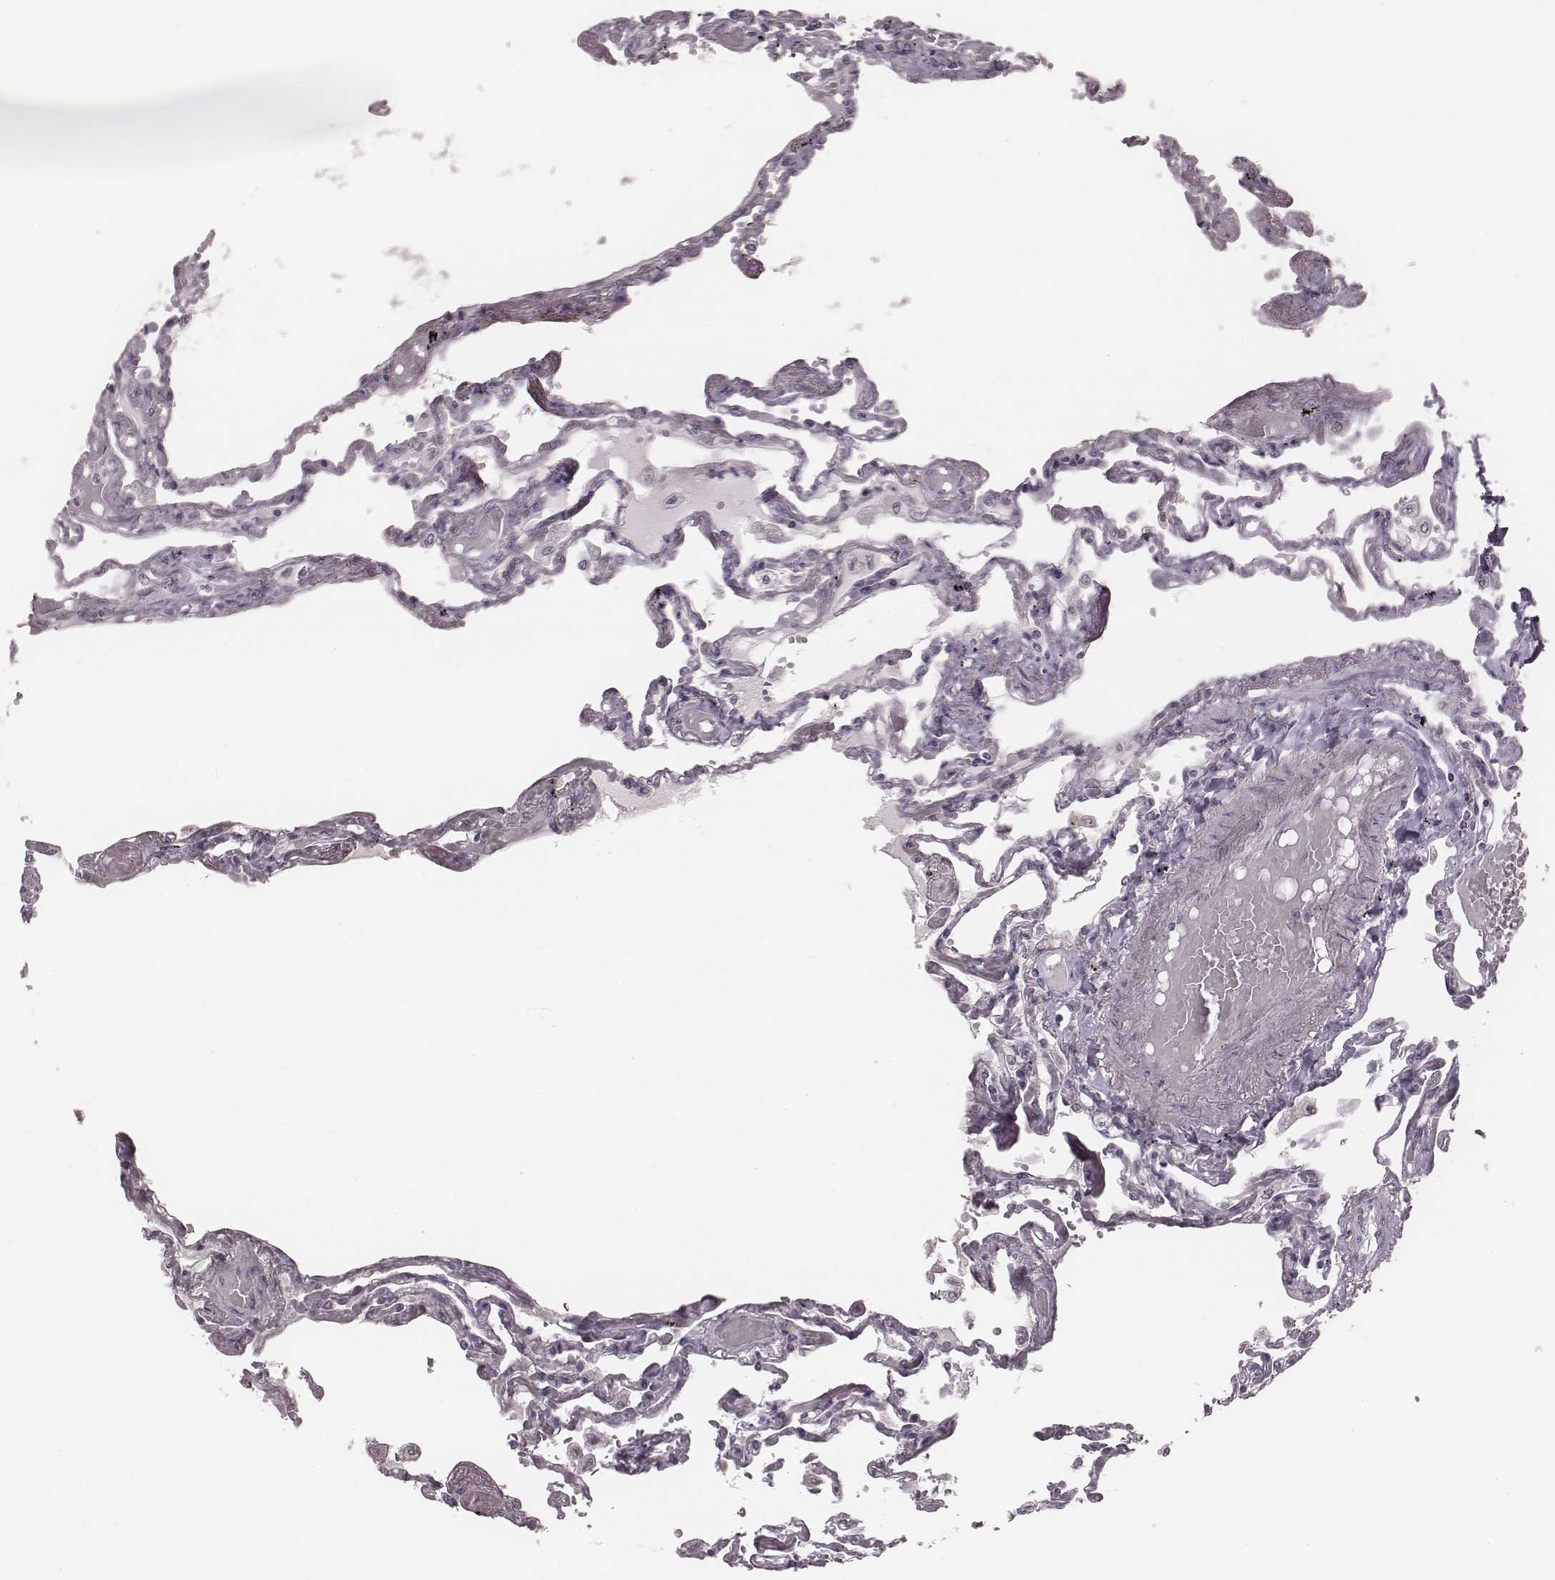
{"staining": {"intensity": "negative", "quantity": "none", "location": "none"}, "tissue": "lung", "cell_type": "Alveolar cells", "image_type": "normal", "snomed": [{"axis": "morphology", "description": "Normal tissue, NOS"}, {"axis": "morphology", "description": "Adenocarcinoma, NOS"}, {"axis": "topography", "description": "Cartilage tissue"}, {"axis": "topography", "description": "Lung"}], "caption": "Alveolar cells are negative for brown protein staining in benign lung. The staining is performed using DAB (3,3'-diaminobenzidine) brown chromogen with nuclei counter-stained in using hematoxylin.", "gene": "IQCG", "patient": {"sex": "female", "age": 67}}